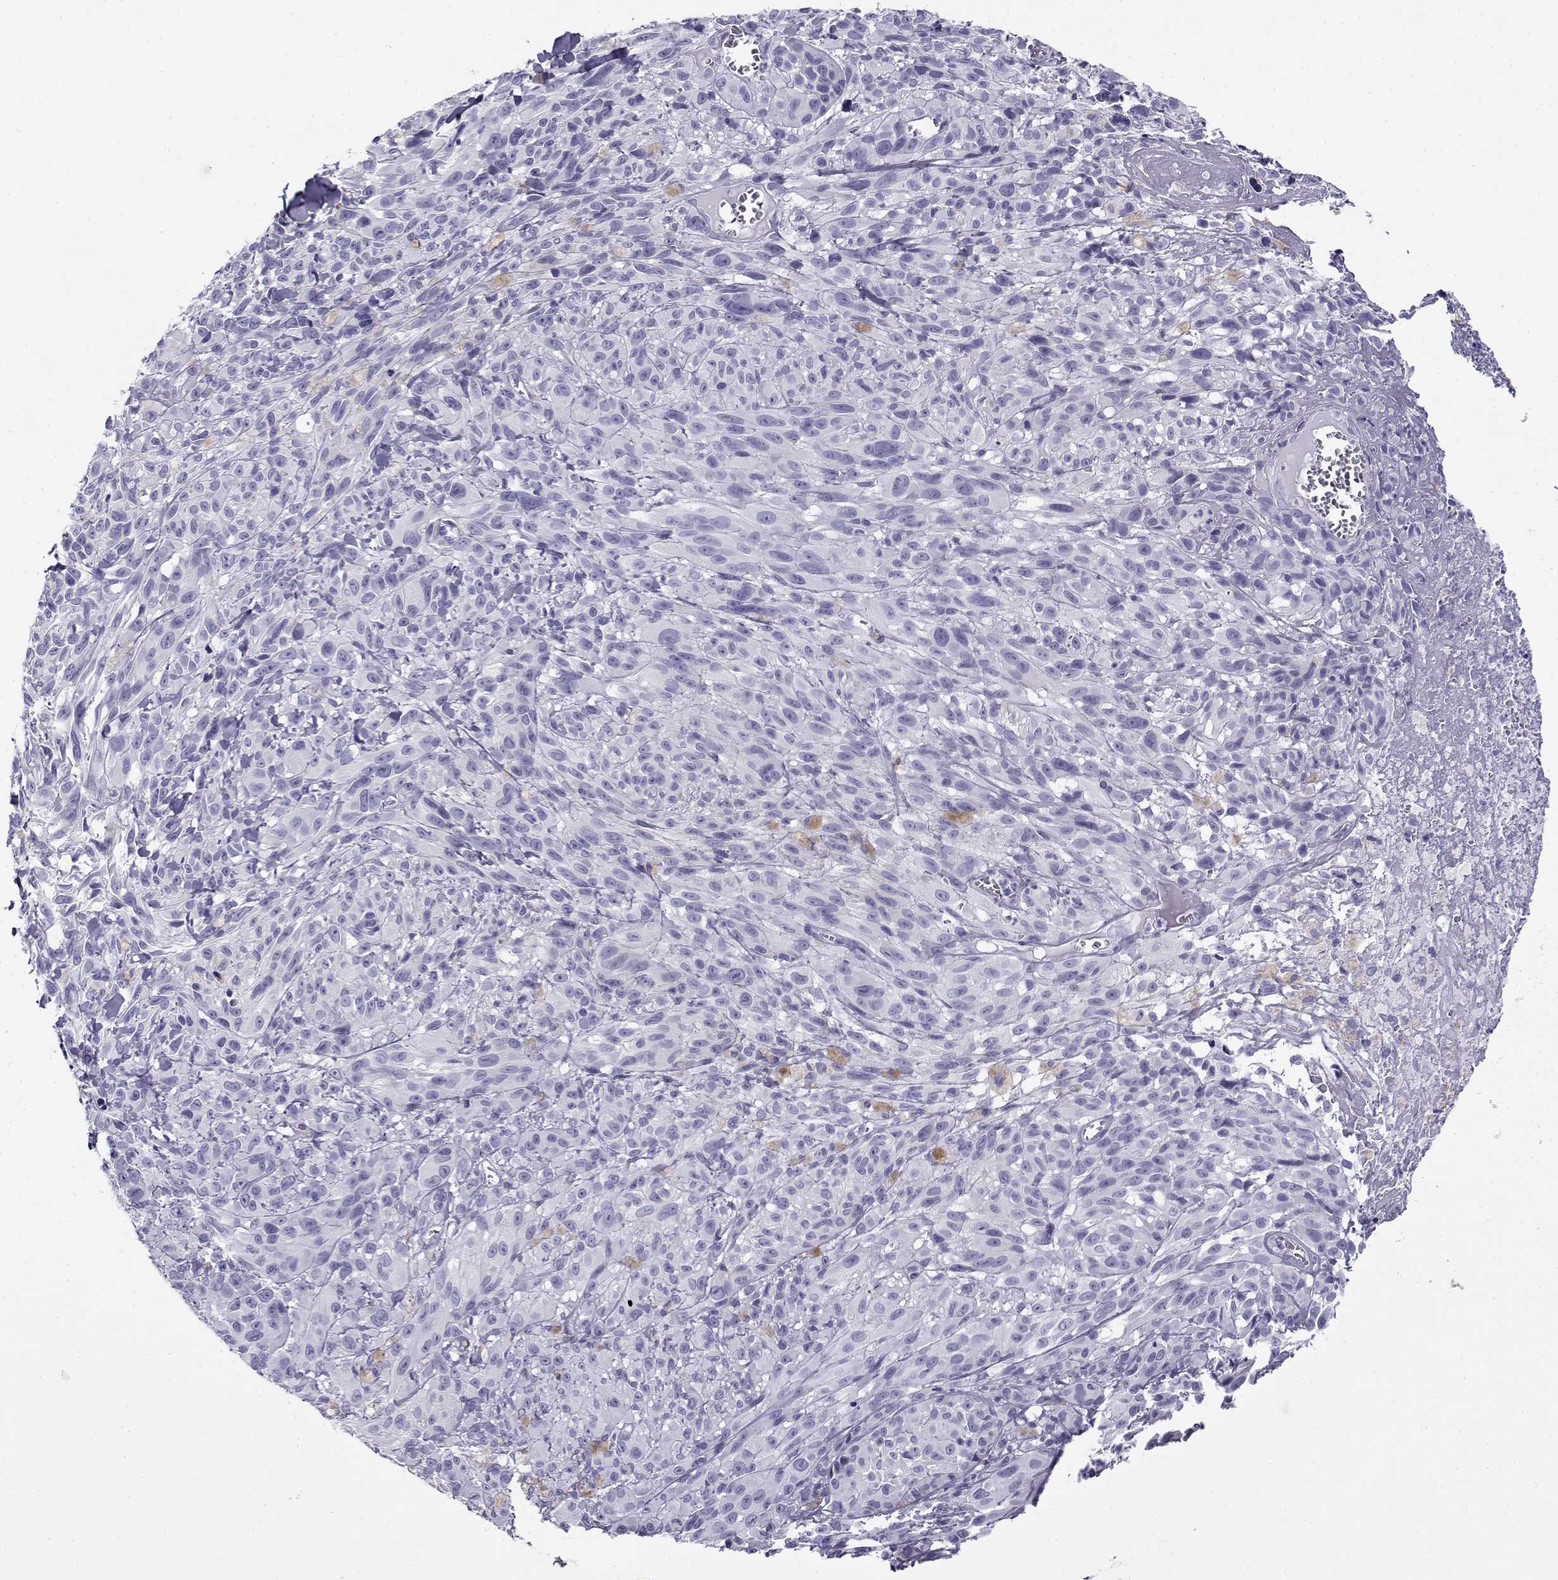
{"staining": {"intensity": "negative", "quantity": "none", "location": "none"}, "tissue": "melanoma", "cell_type": "Tumor cells", "image_type": "cancer", "snomed": [{"axis": "morphology", "description": "Malignant melanoma, NOS"}, {"axis": "topography", "description": "Skin"}], "caption": "Melanoma stained for a protein using immunohistochemistry displays no staining tumor cells.", "gene": "CABS1", "patient": {"sex": "male", "age": 83}}